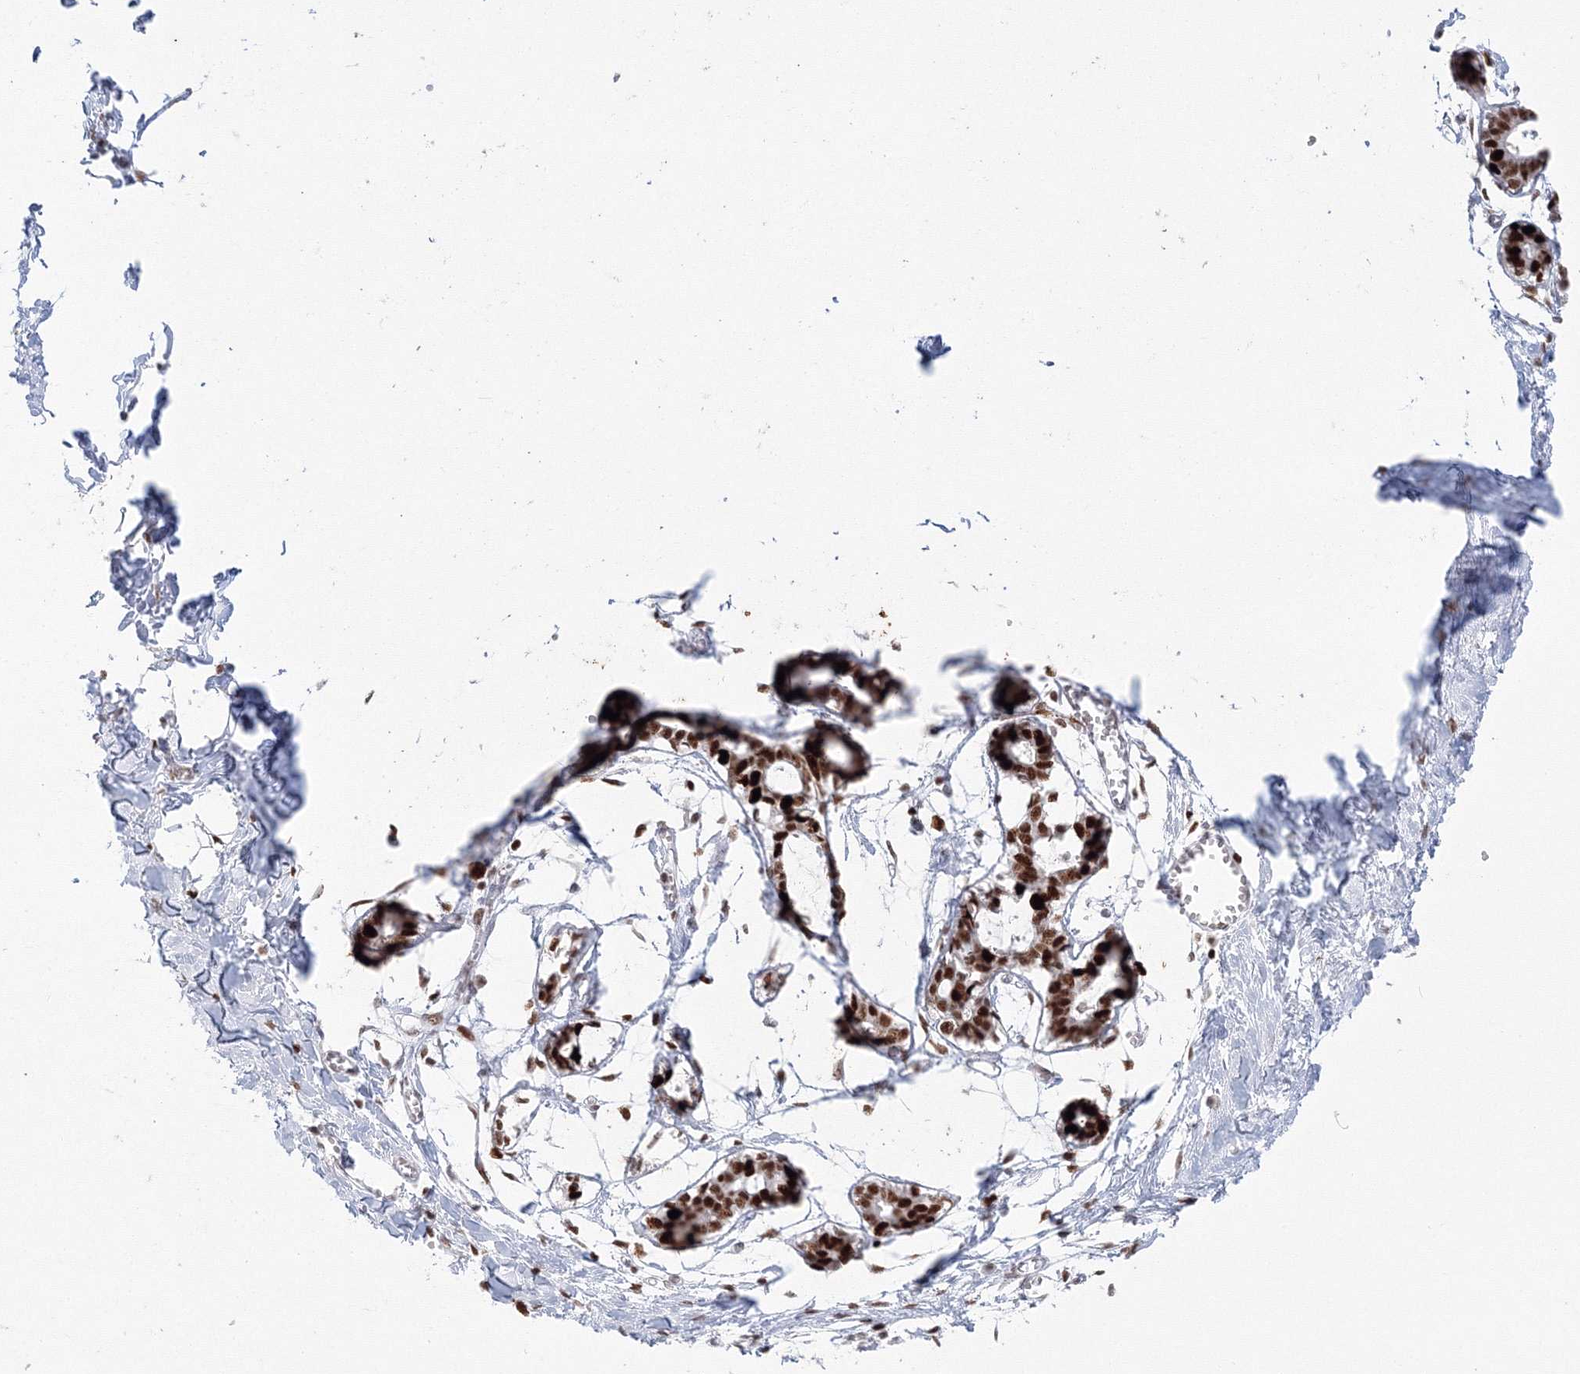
{"staining": {"intensity": "negative", "quantity": "none", "location": "none"}, "tissue": "breast", "cell_type": "Adipocytes", "image_type": "normal", "snomed": [{"axis": "morphology", "description": "Normal tissue, NOS"}, {"axis": "topography", "description": "Breast"}], "caption": "This is an IHC micrograph of benign human breast. There is no staining in adipocytes.", "gene": "LIG1", "patient": {"sex": "female", "age": 27}}